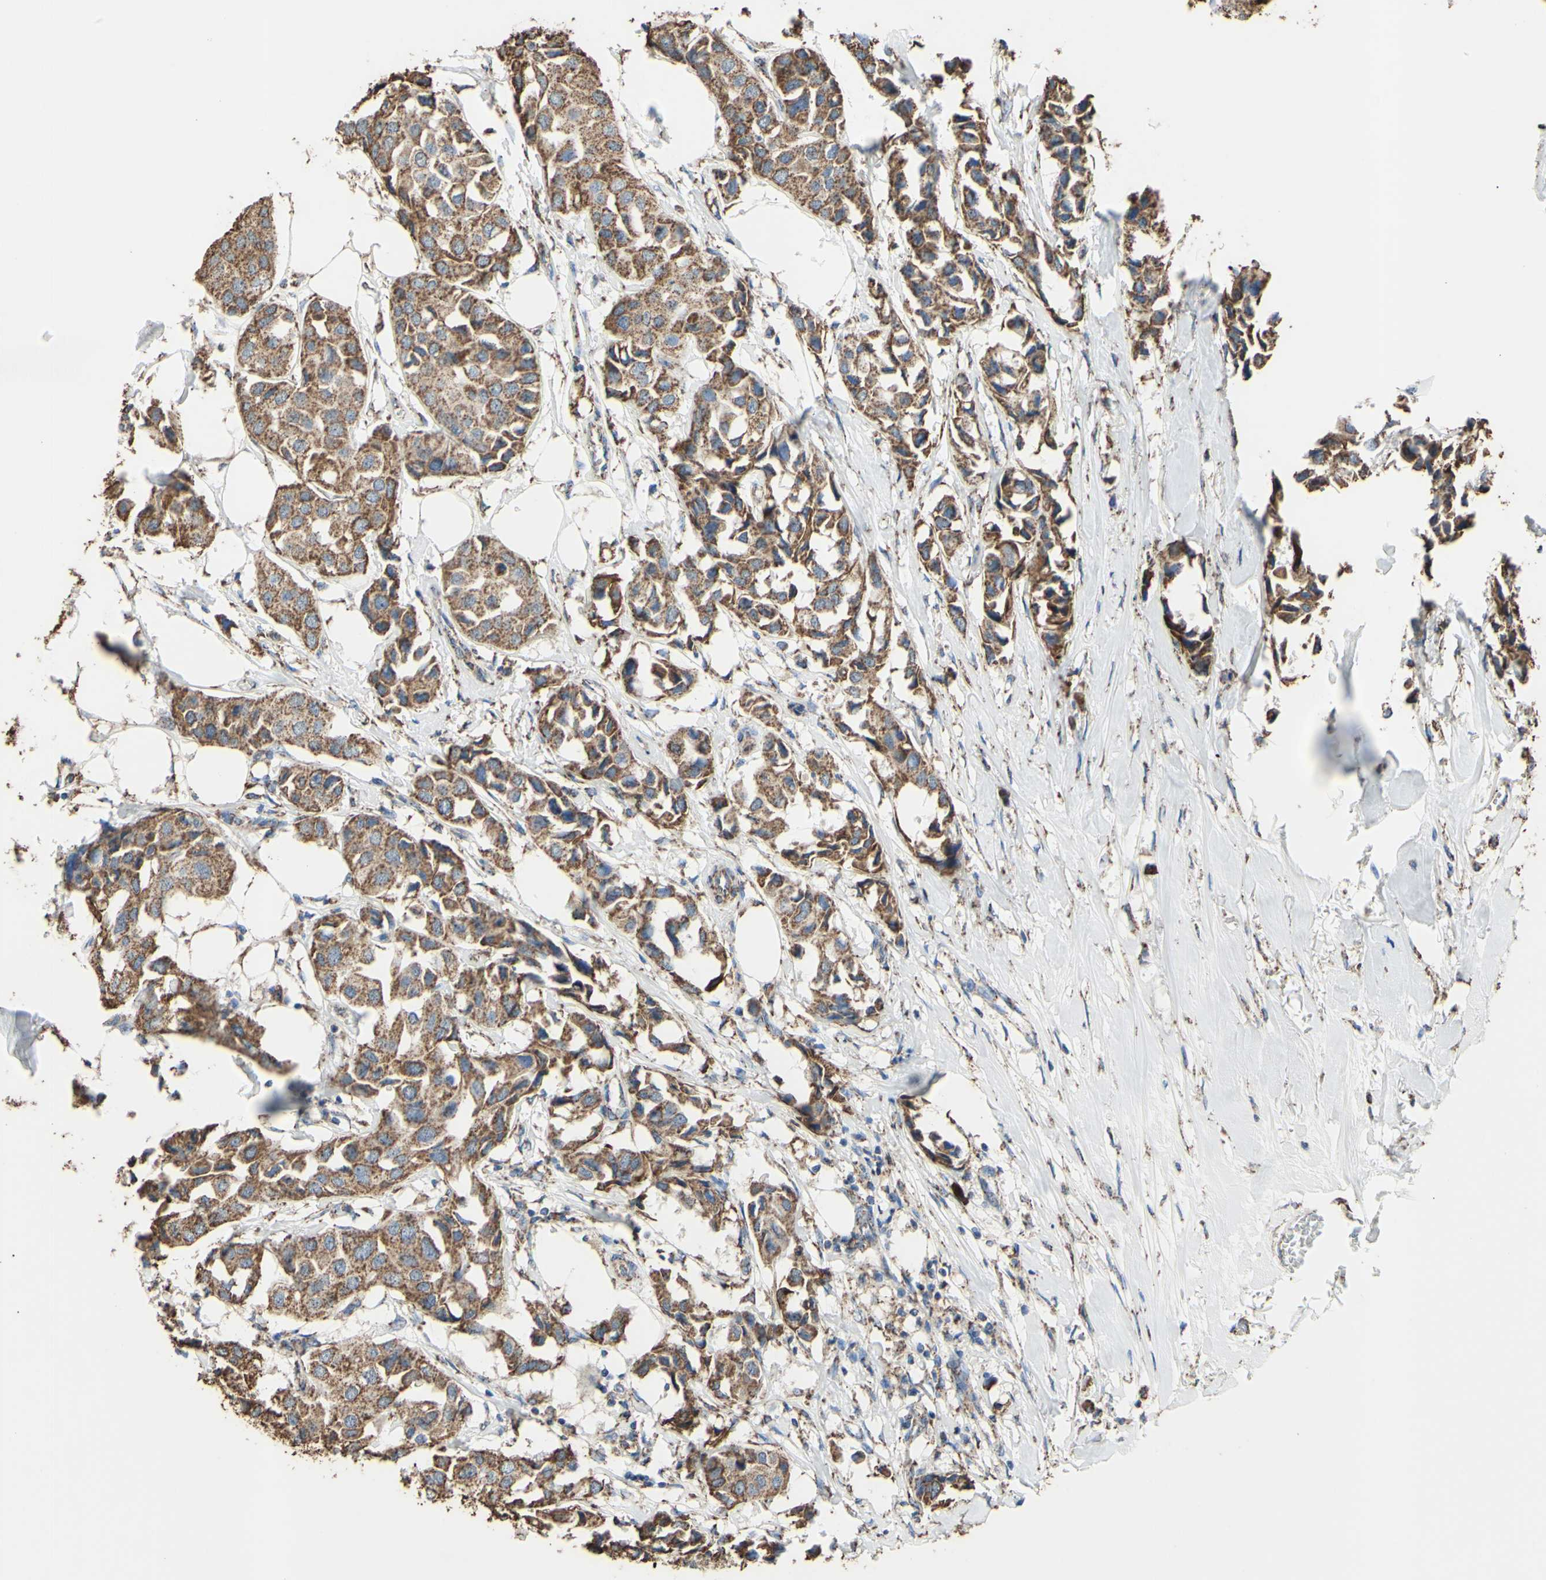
{"staining": {"intensity": "moderate", "quantity": ">75%", "location": "cytoplasmic/membranous"}, "tissue": "breast cancer", "cell_type": "Tumor cells", "image_type": "cancer", "snomed": [{"axis": "morphology", "description": "Duct carcinoma"}, {"axis": "topography", "description": "Breast"}], "caption": "Immunohistochemistry (IHC) of intraductal carcinoma (breast) displays medium levels of moderate cytoplasmic/membranous staining in approximately >75% of tumor cells.", "gene": "CMKLR2", "patient": {"sex": "female", "age": 80}}